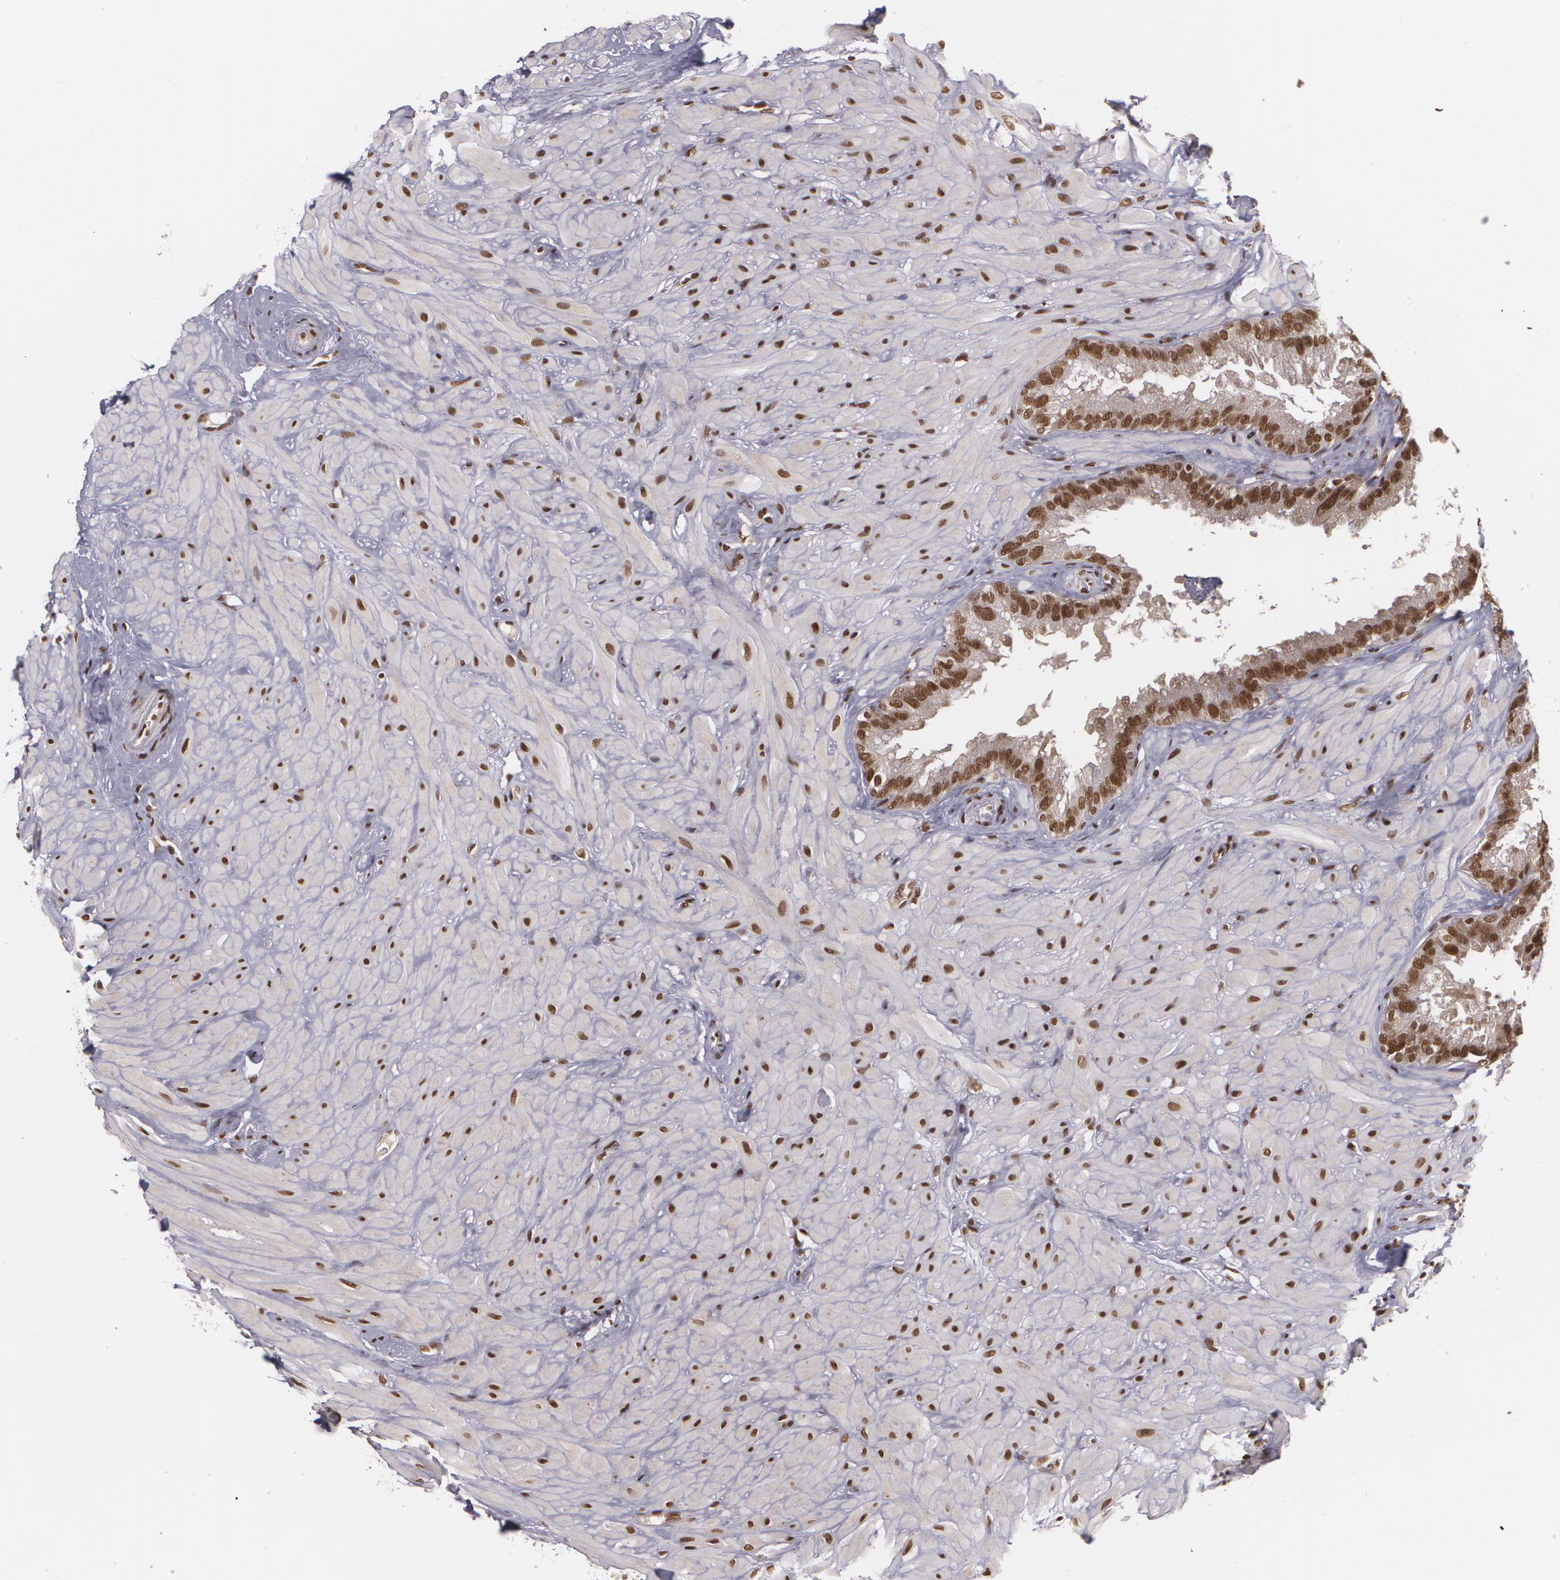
{"staining": {"intensity": "strong", "quantity": ">75%", "location": "nuclear"}, "tissue": "seminal vesicle", "cell_type": "Glandular cells", "image_type": "normal", "snomed": [{"axis": "morphology", "description": "Normal tissue, NOS"}, {"axis": "topography", "description": "Prostate"}, {"axis": "topography", "description": "Seminal veicle"}], "caption": "Immunohistochemical staining of normal human seminal vesicle displays strong nuclear protein expression in about >75% of glandular cells.", "gene": "RXRB", "patient": {"sex": "male", "age": 63}}